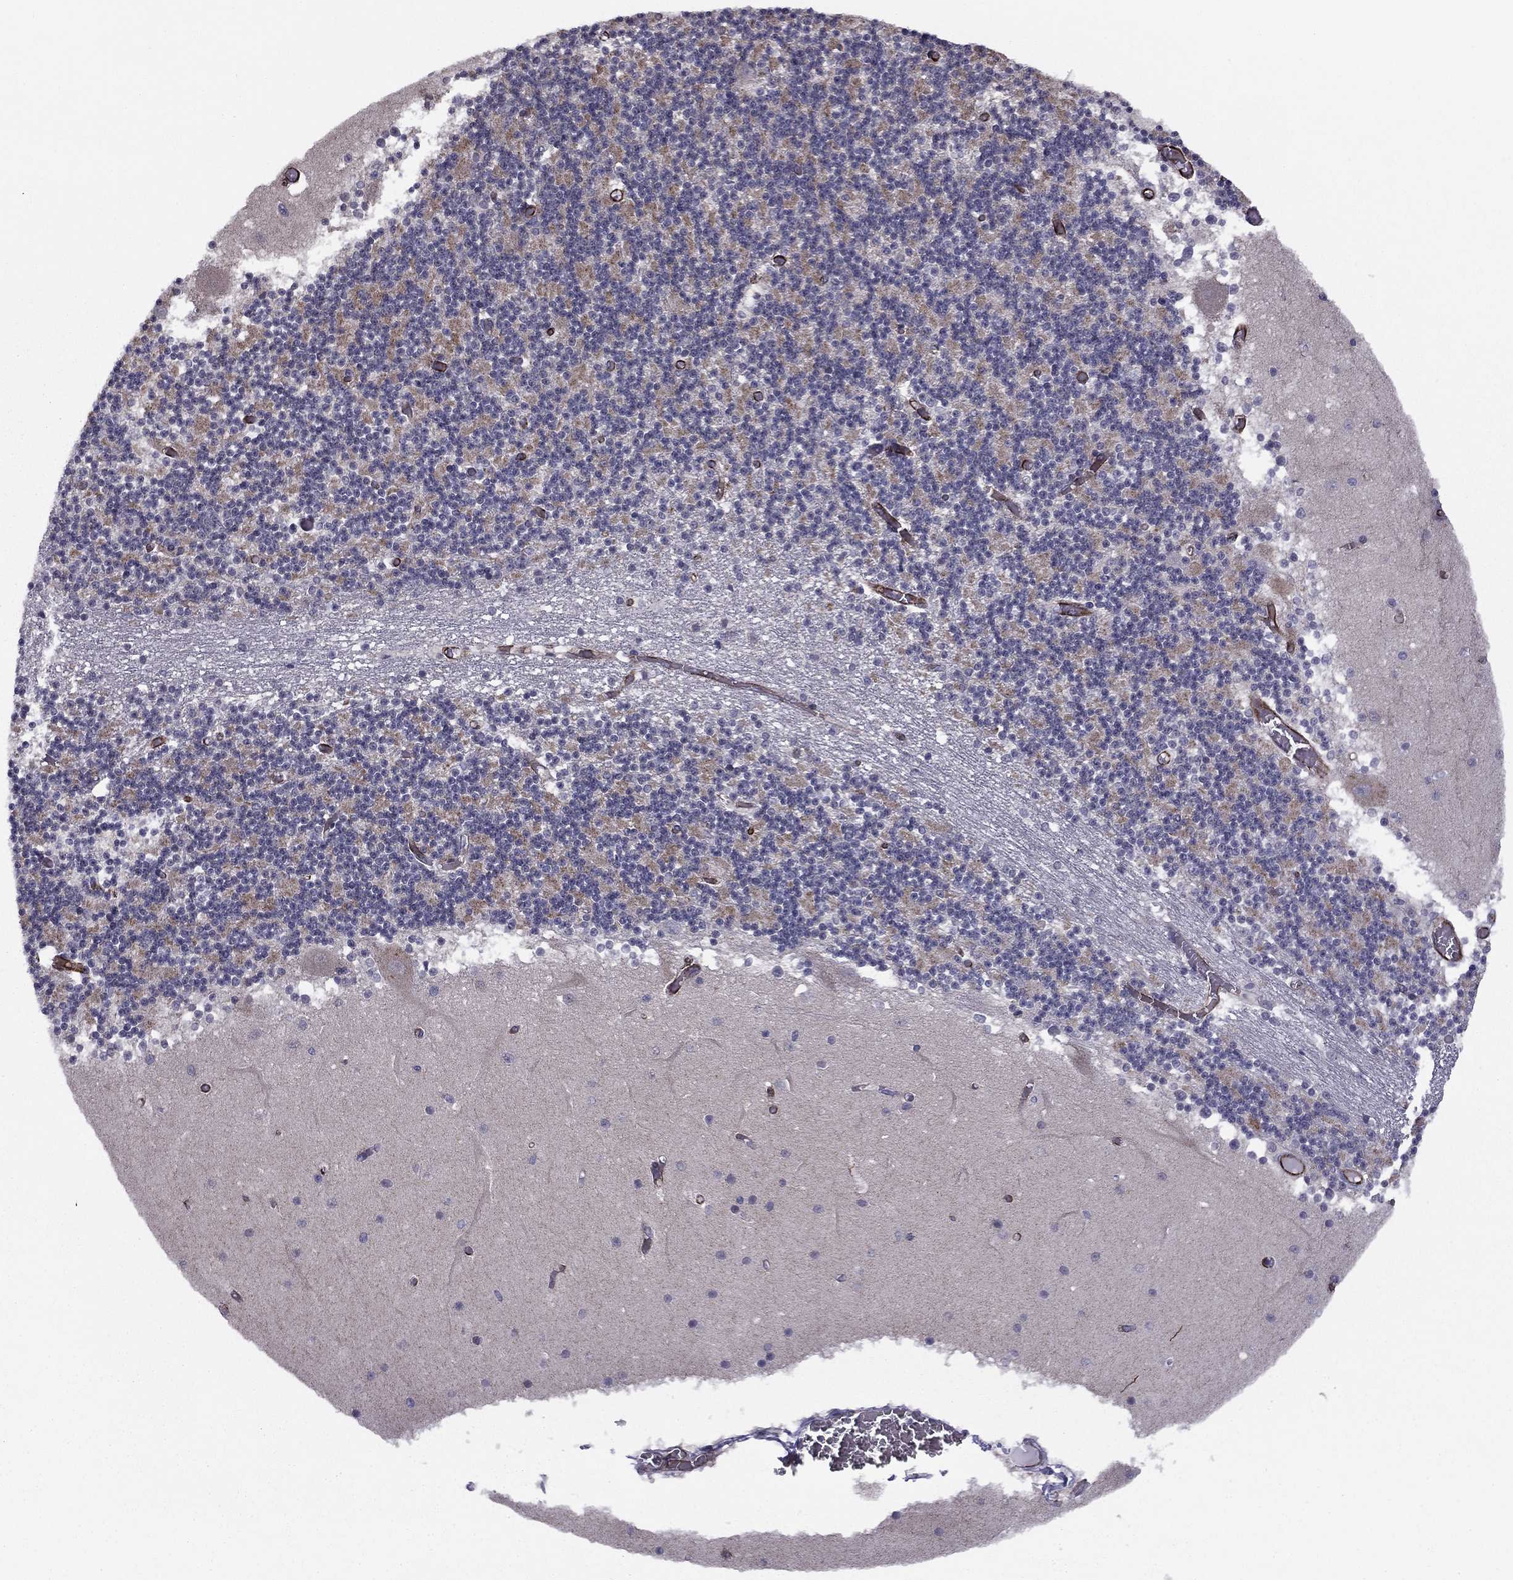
{"staining": {"intensity": "negative", "quantity": "none", "location": "none"}, "tissue": "cerebellum", "cell_type": "Cells in granular layer", "image_type": "normal", "snomed": [{"axis": "morphology", "description": "Normal tissue, NOS"}, {"axis": "topography", "description": "Cerebellum"}], "caption": "Cells in granular layer are negative for protein expression in unremarkable human cerebellum. (DAB (3,3'-diaminobenzidine) immunohistochemistry visualized using brightfield microscopy, high magnification).", "gene": "ANKS4B", "patient": {"sex": "female", "age": 28}}